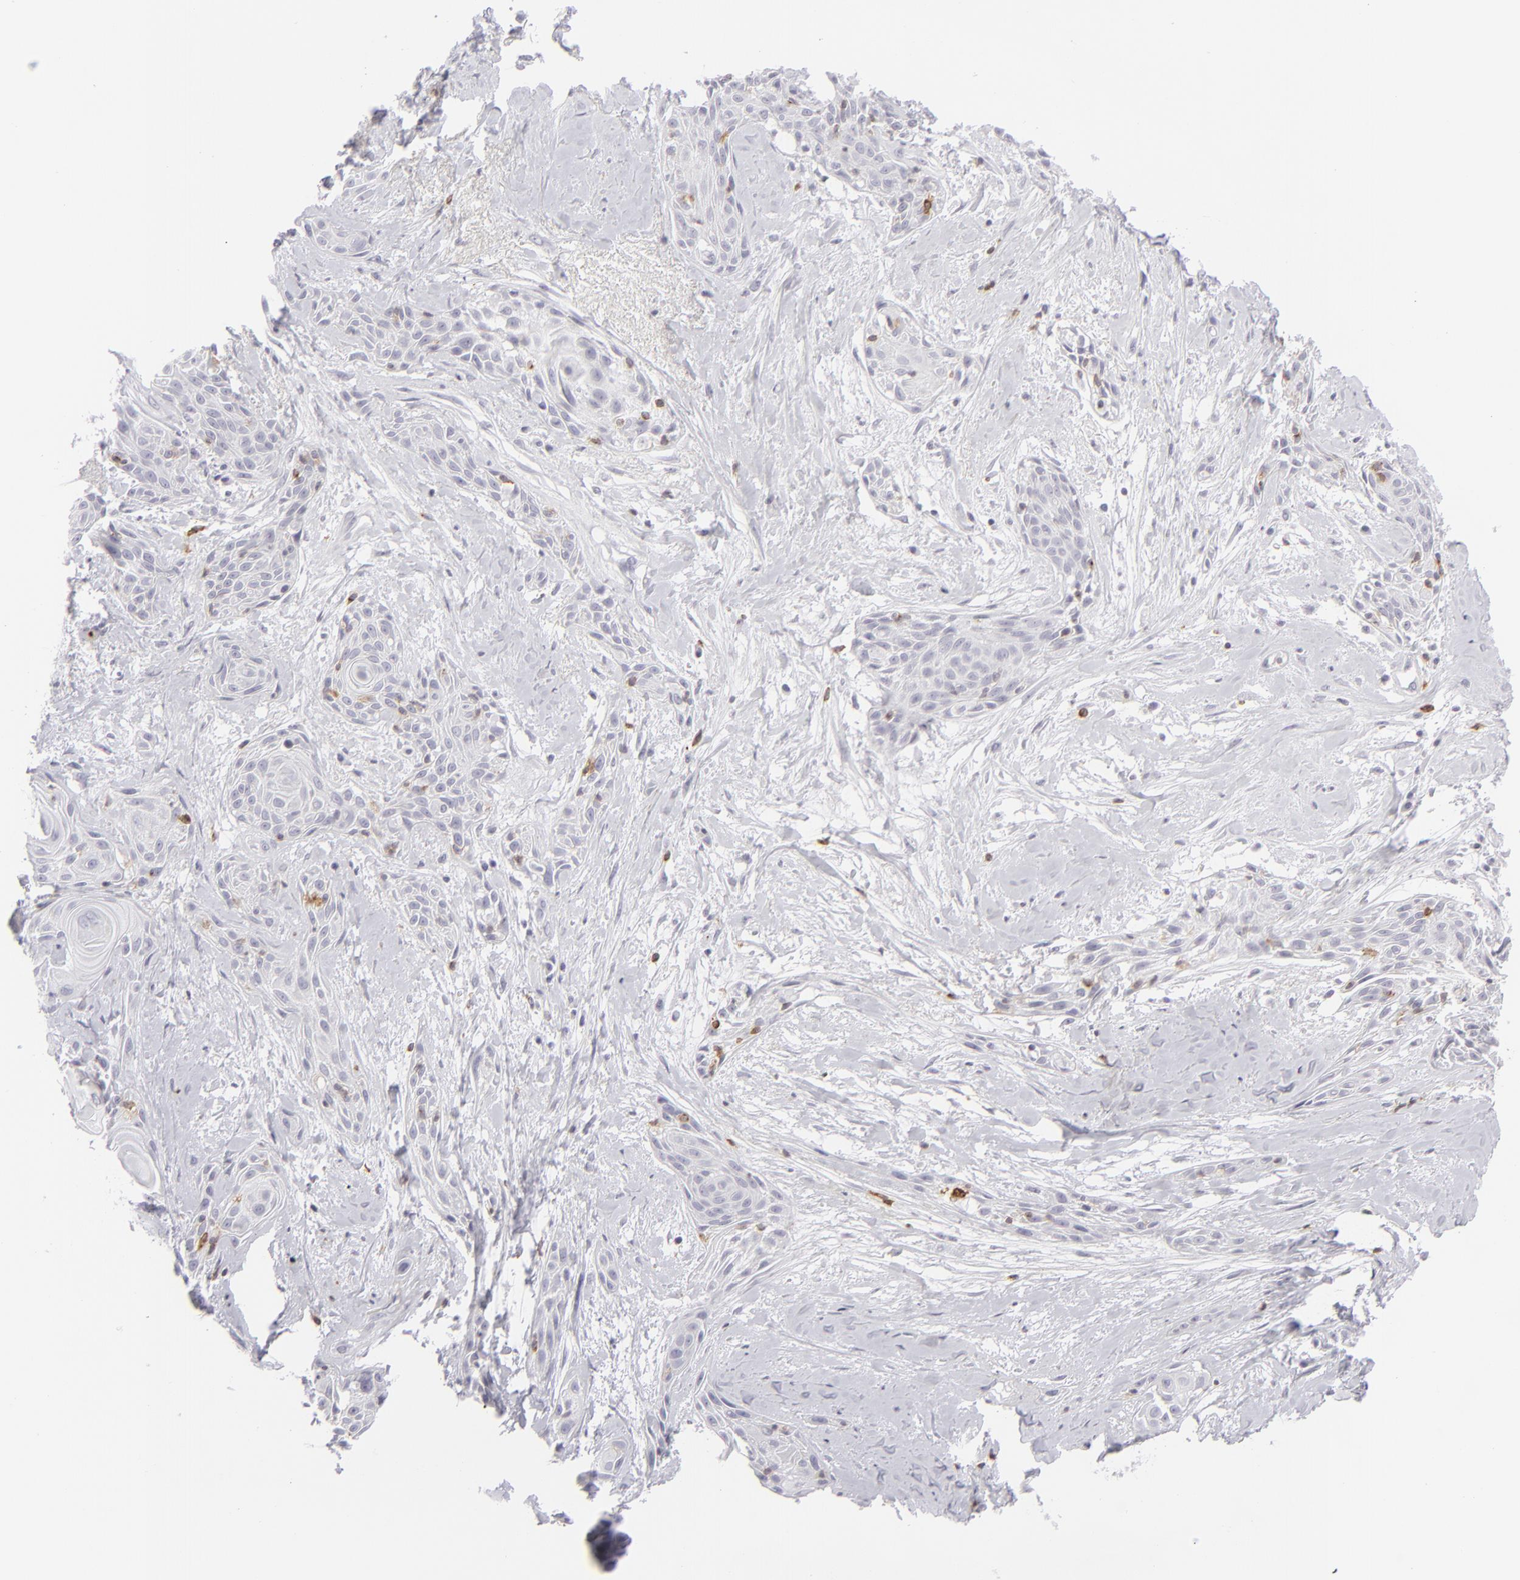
{"staining": {"intensity": "negative", "quantity": "none", "location": "none"}, "tissue": "skin cancer", "cell_type": "Tumor cells", "image_type": "cancer", "snomed": [{"axis": "morphology", "description": "Squamous cell carcinoma, NOS"}, {"axis": "topography", "description": "Skin"}, {"axis": "topography", "description": "Anal"}], "caption": "This micrograph is of skin squamous cell carcinoma stained with immunohistochemistry to label a protein in brown with the nuclei are counter-stained blue. There is no staining in tumor cells.", "gene": "CD7", "patient": {"sex": "male", "age": 64}}